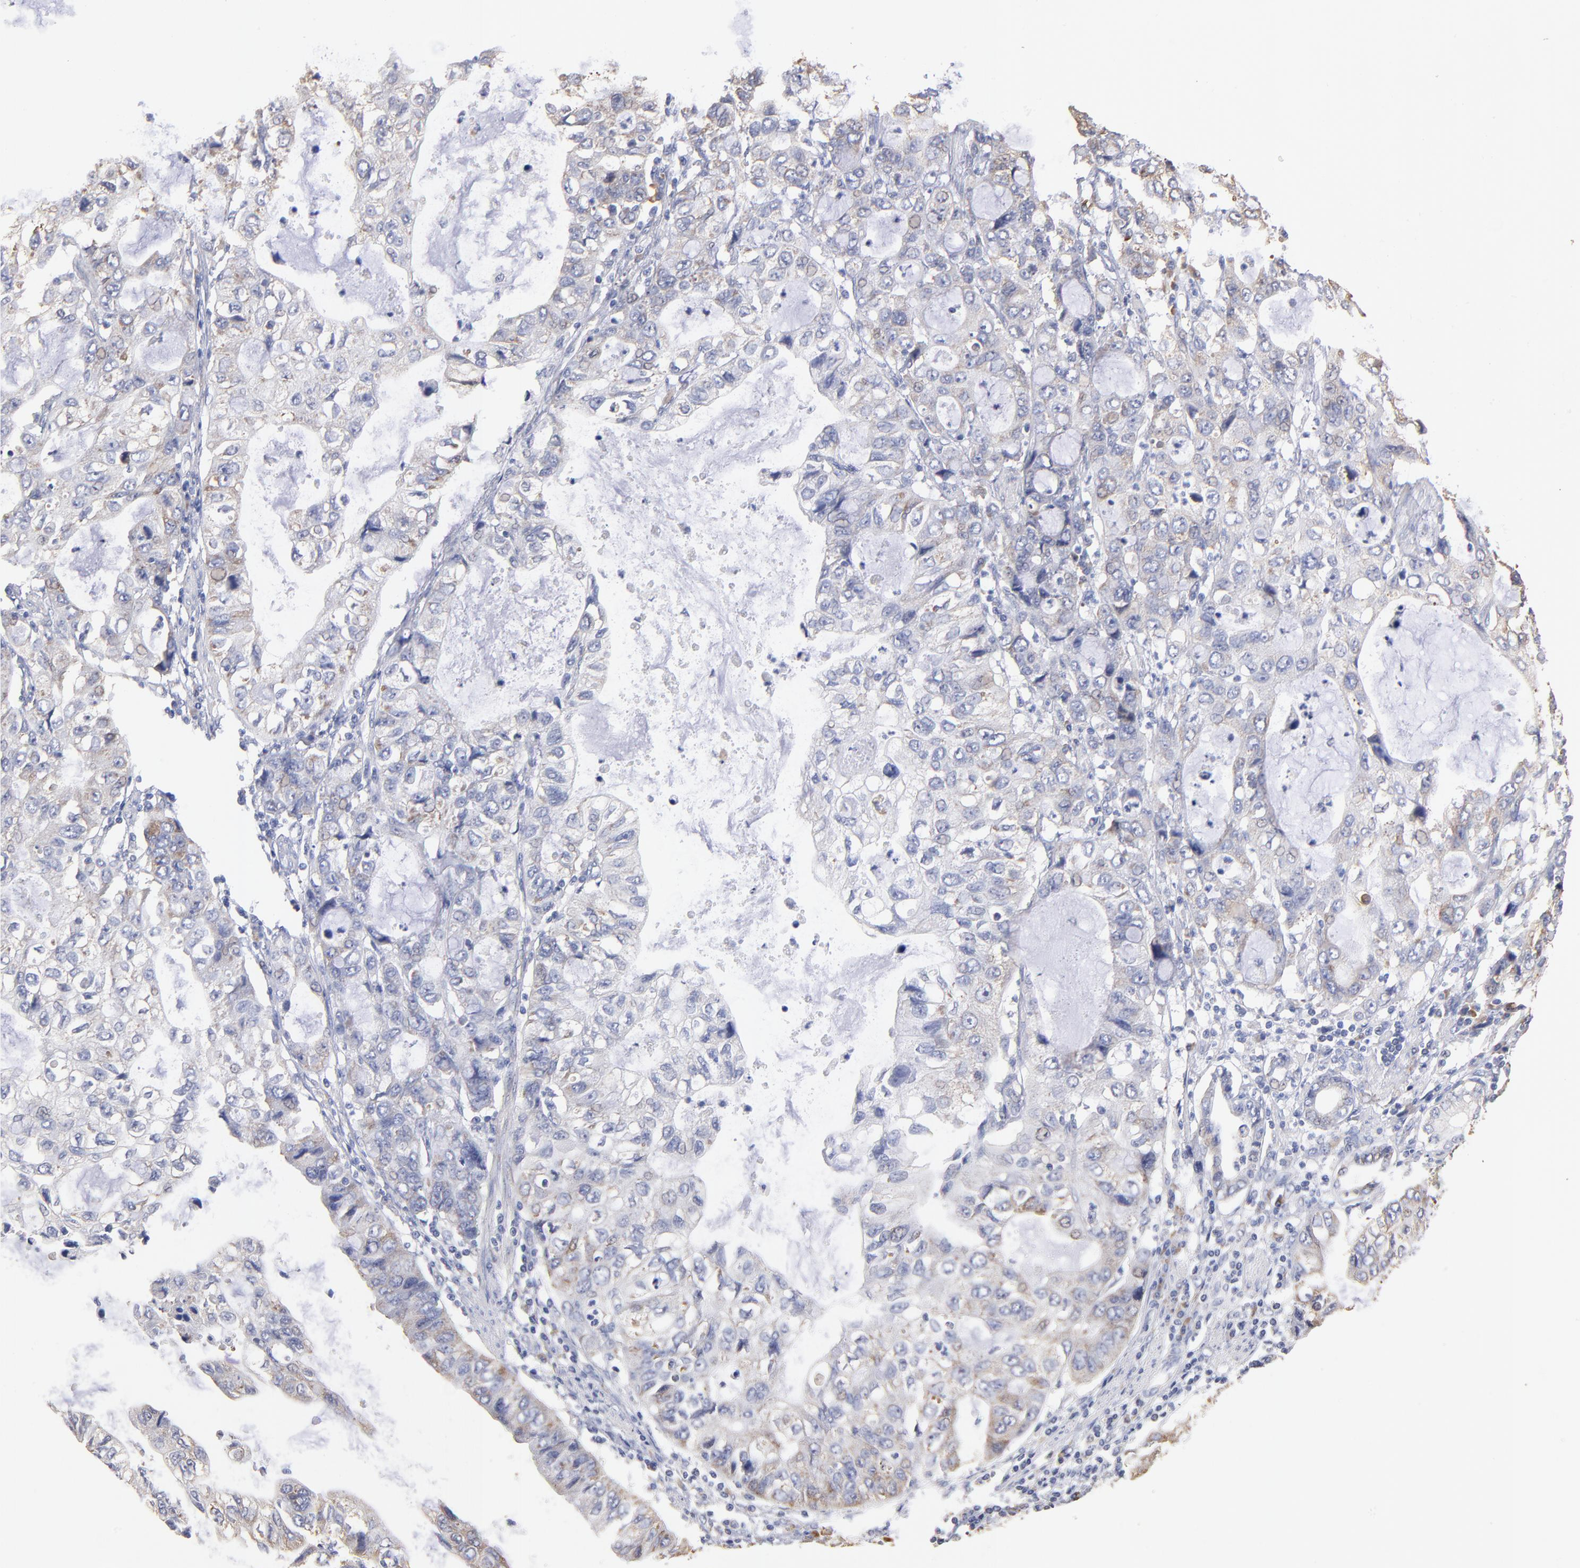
{"staining": {"intensity": "negative", "quantity": "none", "location": "none"}, "tissue": "stomach cancer", "cell_type": "Tumor cells", "image_type": "cancer", "snomed": [{"axis": "morphology", "description": "Adenocarcinoma, NOS"}, {"axis": "topography", "description": "Stomach, upper"}], "caption": "High magnification brightfield microscopy of adenocarcinoma (stomach) stained with DAB (3,3'-diaminobenzidine) (brown) and counterstained with hematoxylin (blue): tumor cells show no significant staining.", "gene": "RPL9", "patient": {"sex": "female", "age": 52}}